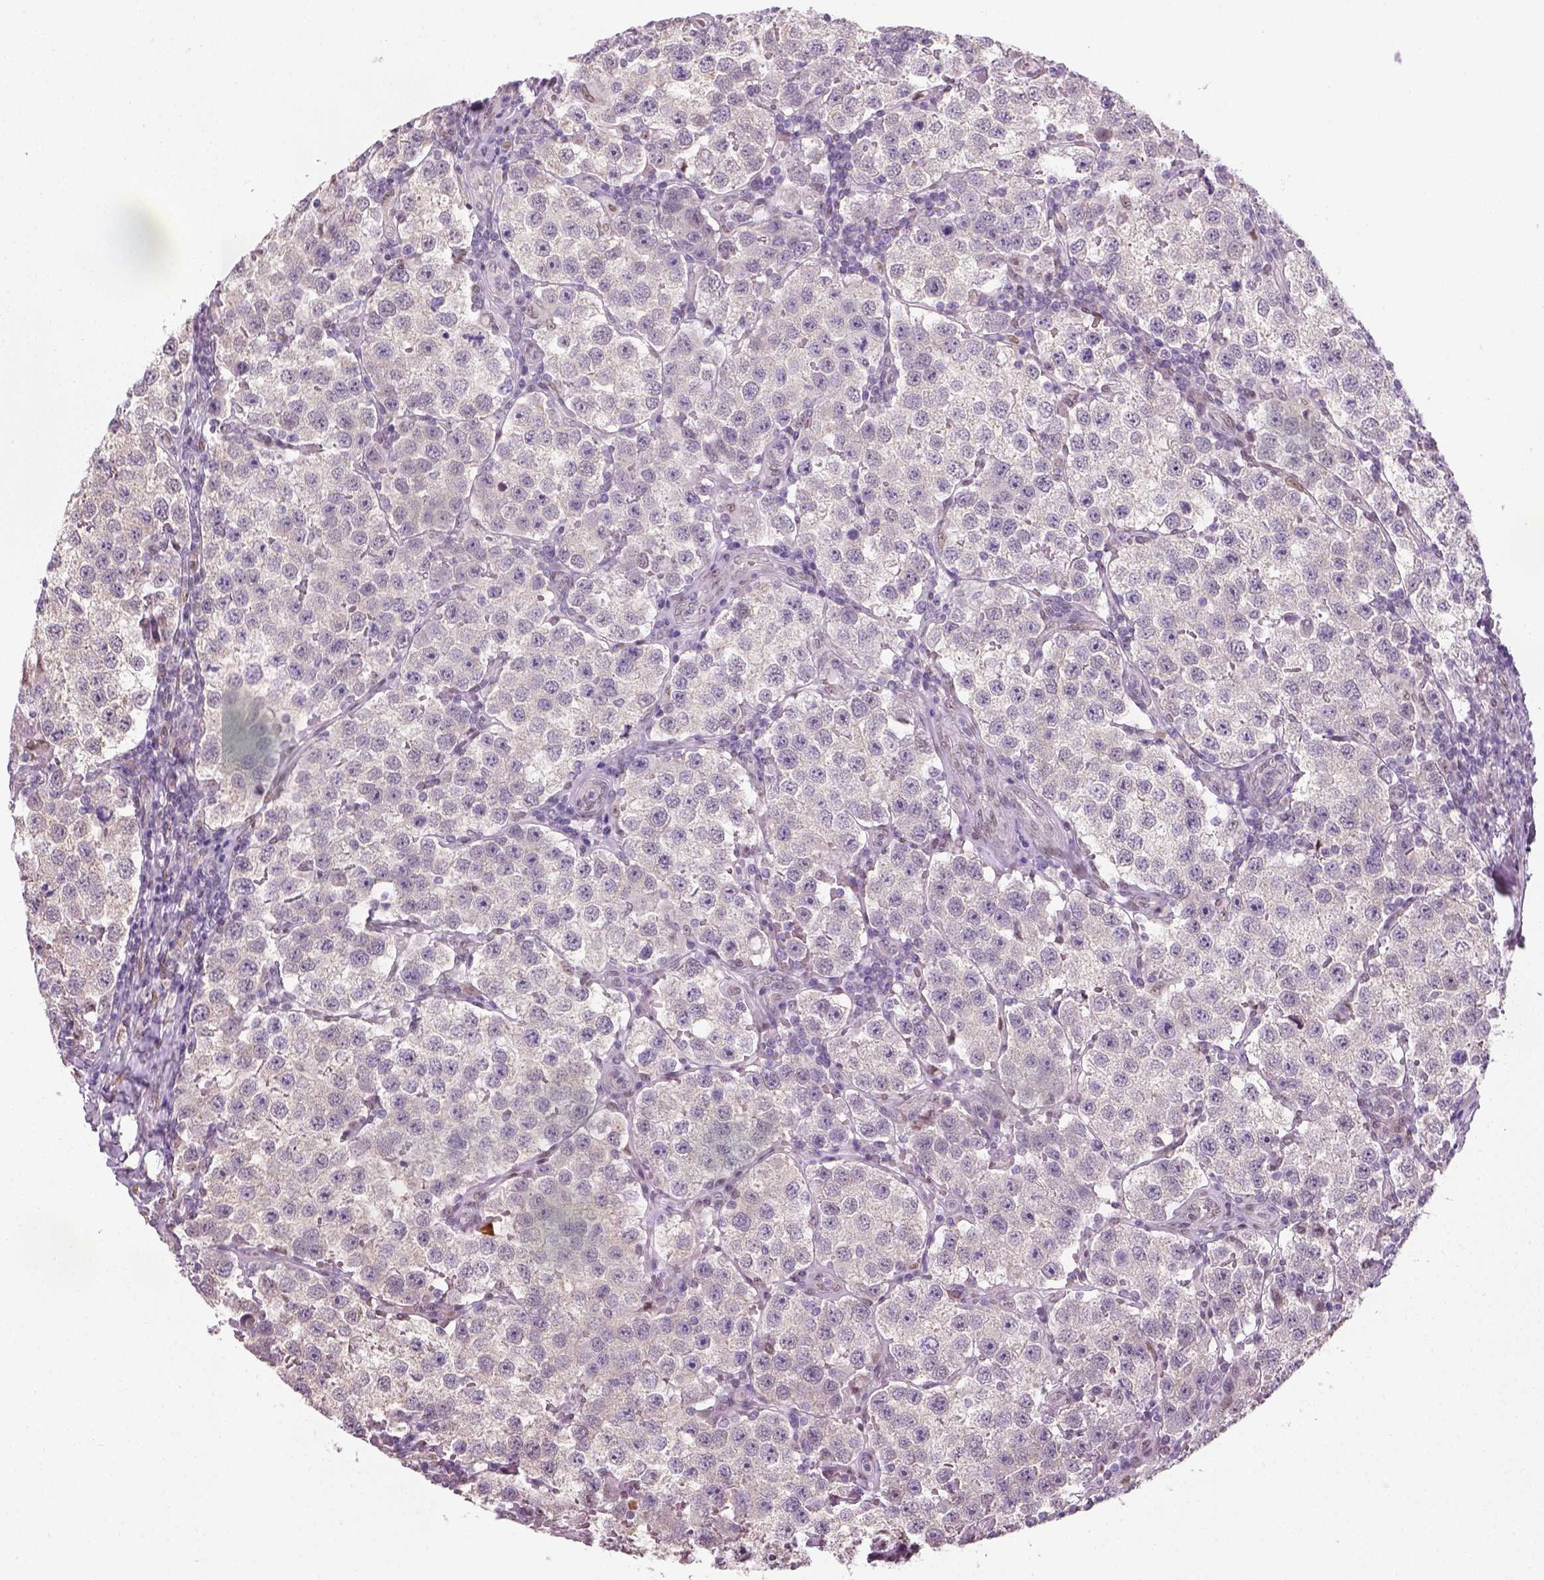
{"staining": {"intensity": "negative", "quantity": "none", "location": "none"}, "tissue": "testis cancer", "cell_type": "Tumor cells", "image_type": "cancer", "snomed": [{"axis": "morphology", "description": "Seminoma, NOS"}, {"axis": "topography", "description": "Testis"}], "caption": "A high-resolution photomicrograph shows IHC staining of seminoma (testis), which reveals no significant staining in tumor cells. The staining is performed using DAB brown chromogen with nuclei counter-stained in using hematoxylin.", "gene": "C1orf112", "patient": {"sex": "male", "age": 37}}